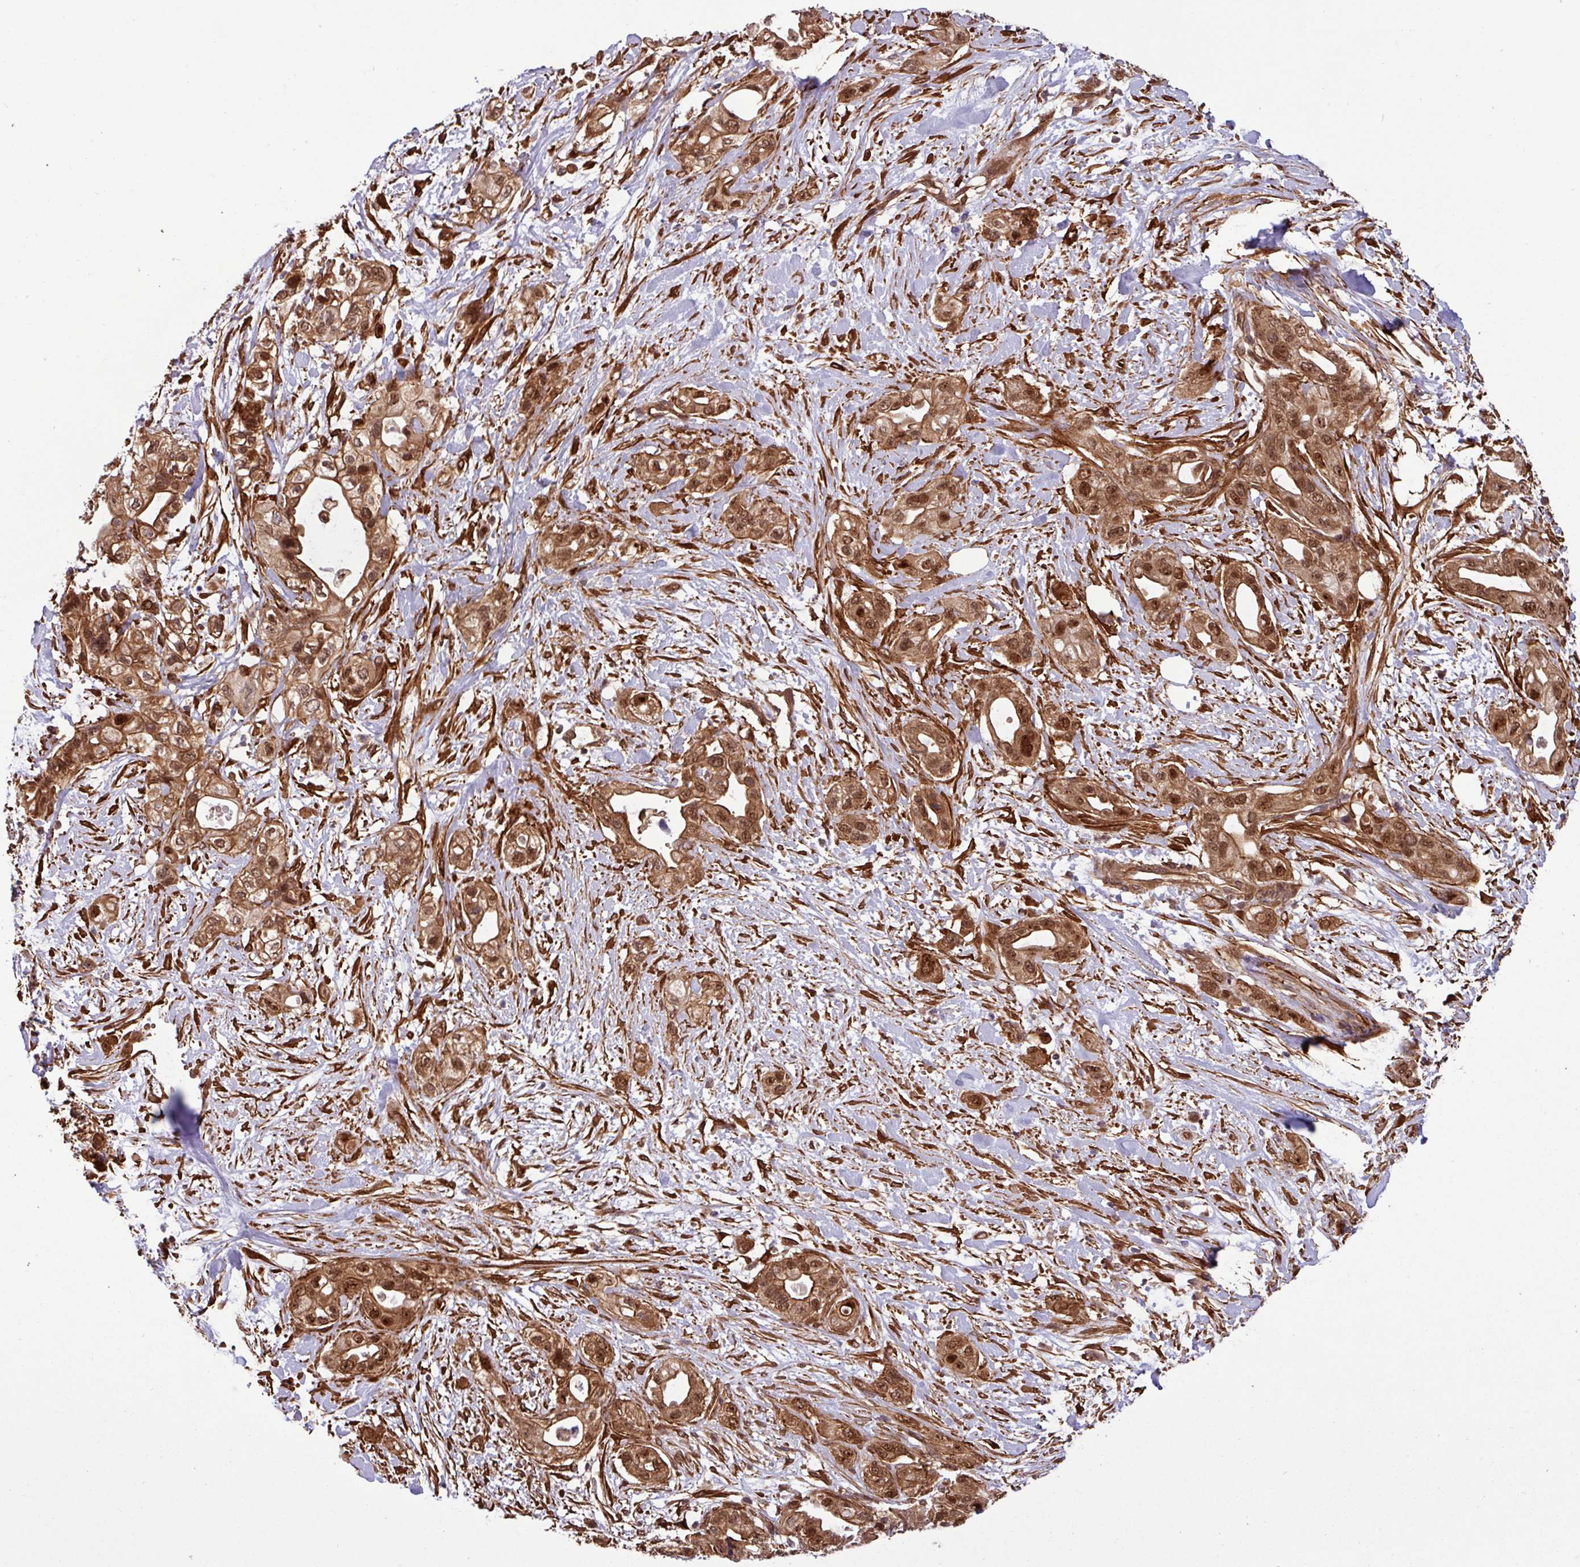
{"staining": {"intensity": "strong", "quantity": ">75%", "location": "cytoplasmic/membranous,nuclear"}, "tissue": "pancreatic cancer", "cell_type": "Tumor cells", "image_type": "cancer", "snomed": [{"axis": "morphology", "description": "Adenocarcinoma, NOS"}, {"axis": "topography", "description": "Pancreas"}], "caption": "Pancreatic cancer was stained to show a protein in brown. There is high levels of strong cytoplasmic/membranous and nuclear staining in about >75% of tumor cells.", "gene": "C7orf50", "patient": {"sex": "male", "age": 44}}